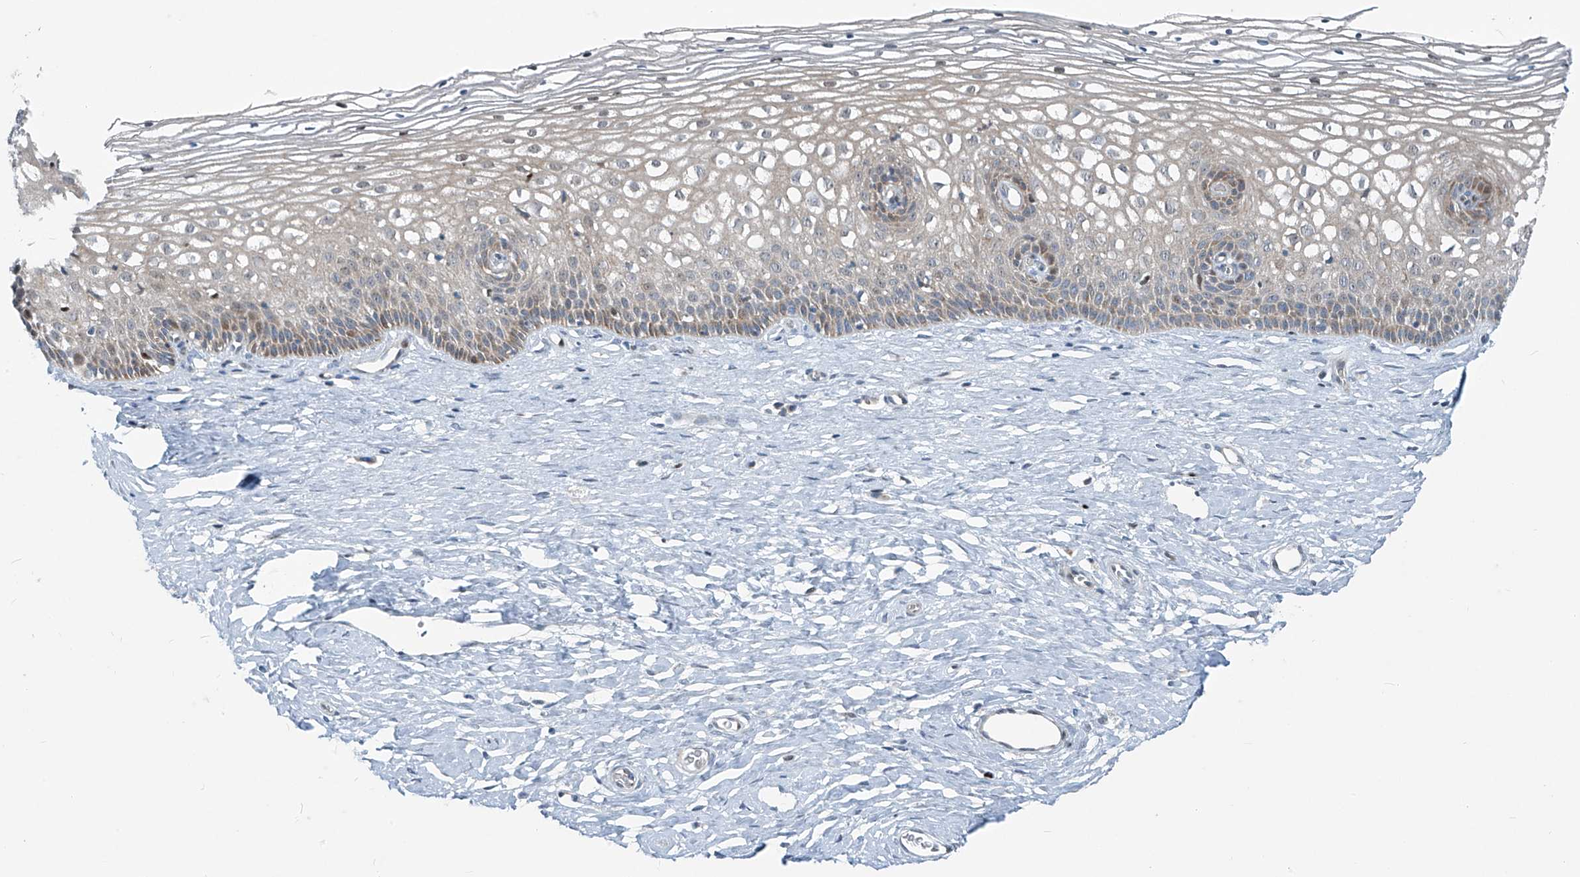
{"staining": {"intensity": "moderate", "quantity": "<25%", "location": "nuclear"}, "tissue": "cervix", "cell_type": "Glandular cells", "image_type": "normal", "snomed": [{"axis": "morphology", "description": "Normal tissue, NOS"}, {"axis": "topography", "description": "Cervix"}], "caption": "Benign cervix exhibits moderate nuclear expression in about <25% of glandular cells Using DAB (brown) and hematoxylin (blue) stains, captured at high magnification using brightfield microscopy..", "gene": "PPCS", "patient": {"sex": "female", "age": 33}}